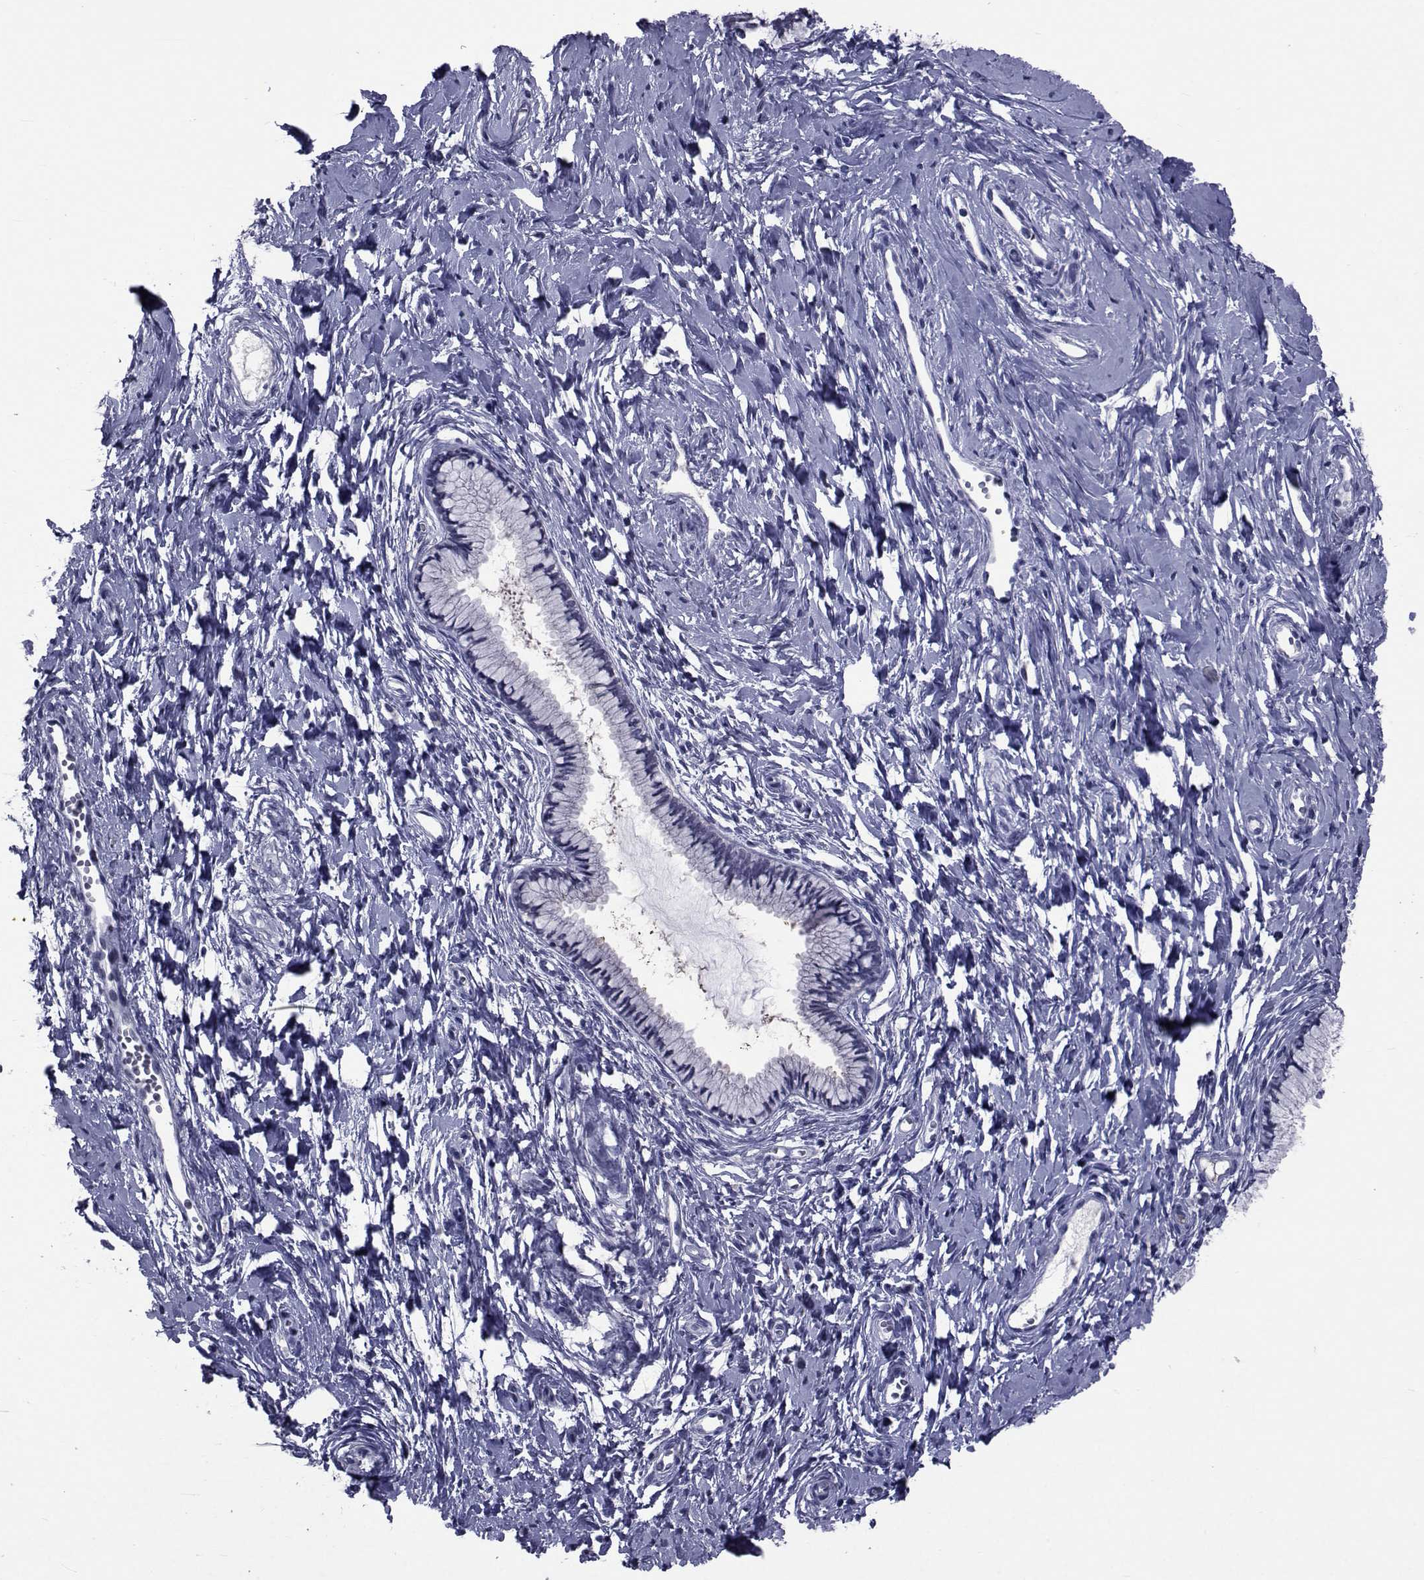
{"staining": {"intensity": "negative", "quantity": "none", "location": "none"}, "tissue": "cervix", "cell_type": "Glandular cells", "image_type": "normal", "snomed": [{"axis": "morphology", "description": "Normal tissue, NOS"}, {"axis": "topography", "description": "Cervix"}], "caption": "Immunohistochemical staining of normal human cervix exhibits no significant expression in glandular cells. Nuclei are stained in blue.", "gene": "SEMA5B", "patient": {"sex": "female", "age": 40}}